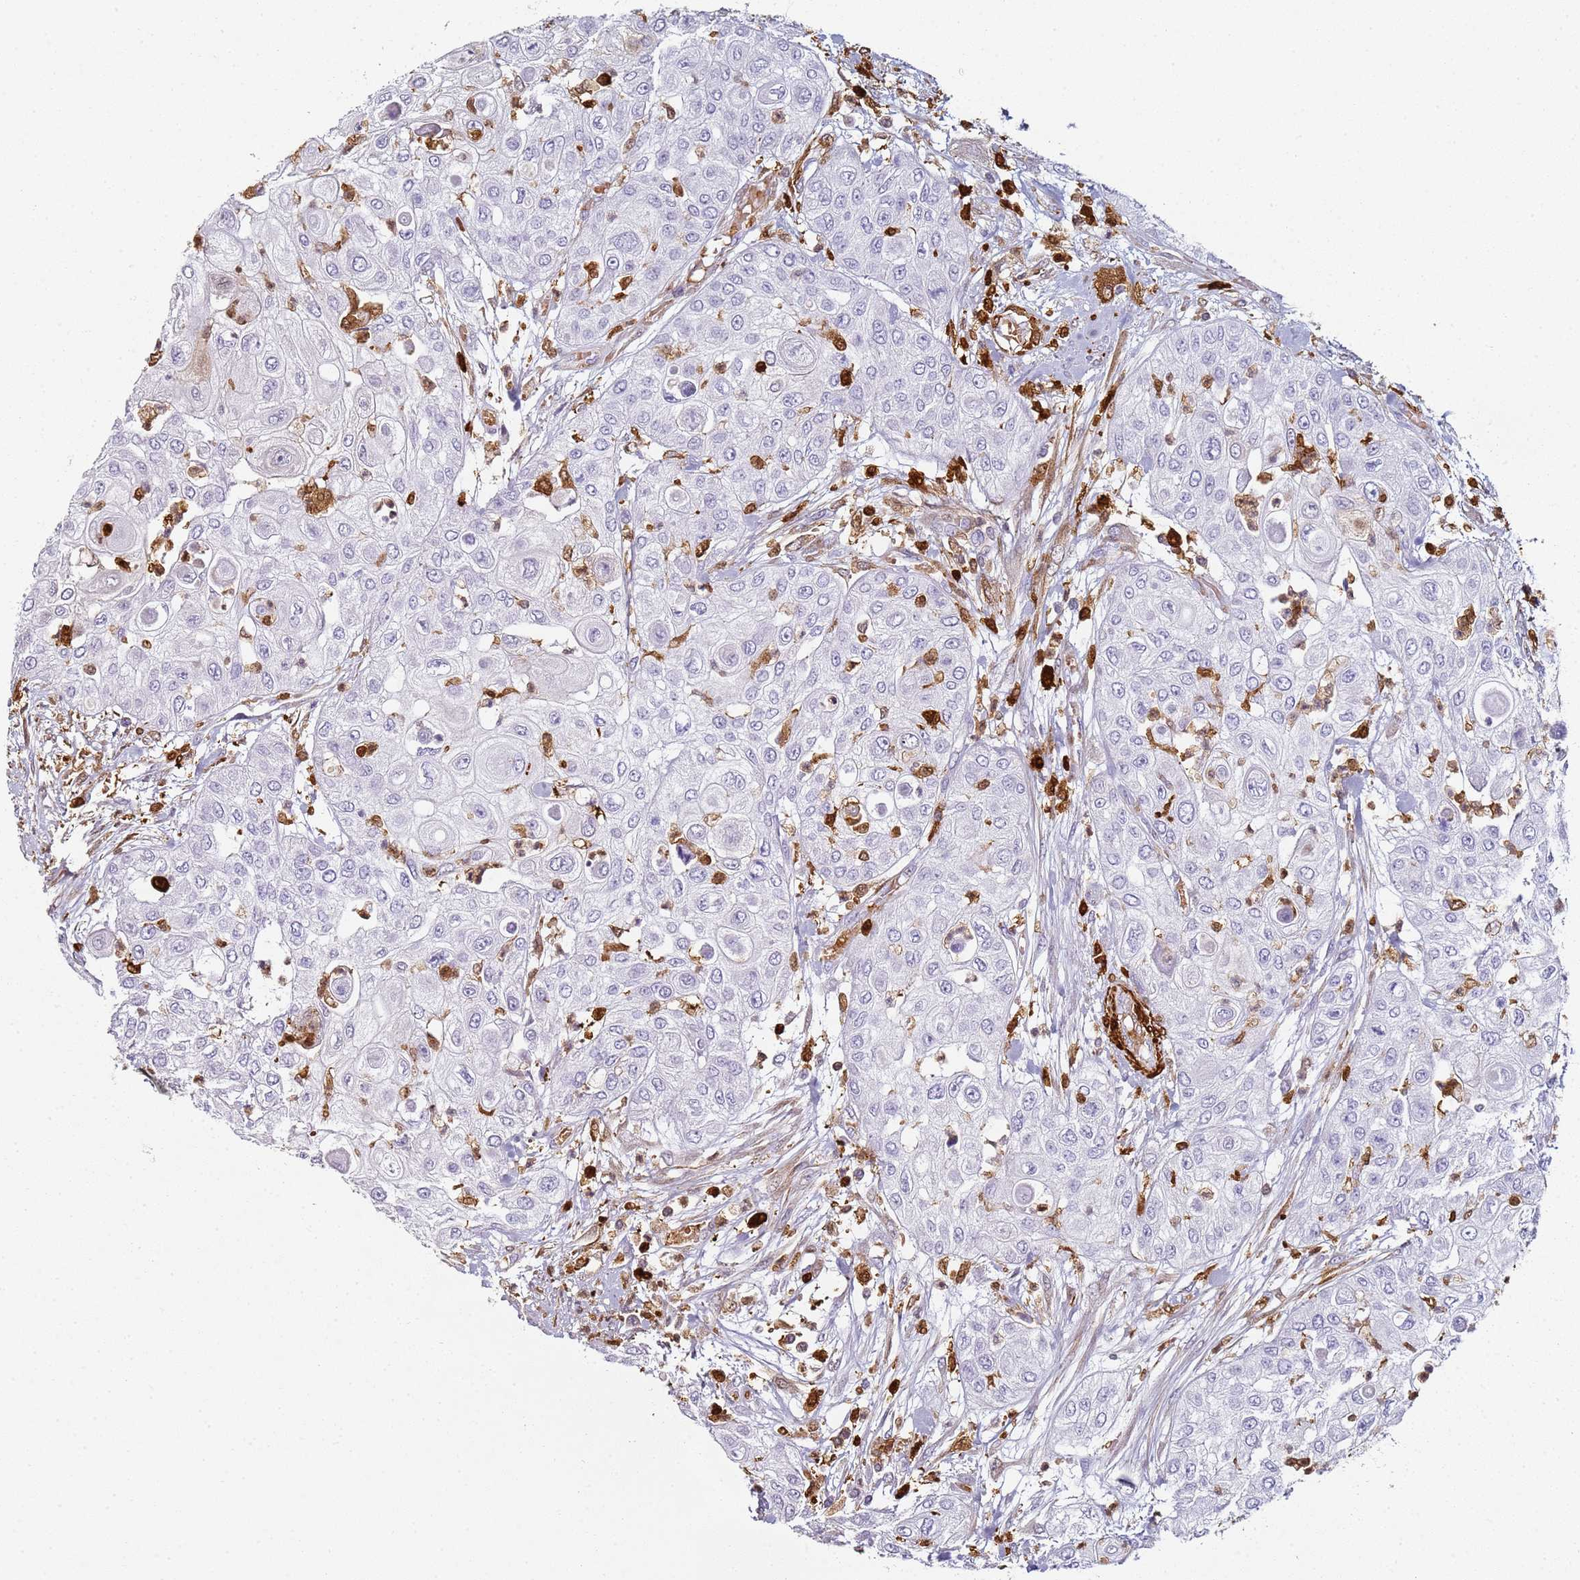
{"staining": {"intensity": "negative", "quantity": "none", "location": "none"}, "tissue": "urothelial cancer", "cell_type": "Tumor cells", "image_type": "cancer", "snomed": [{"axis": "morphology", "description": "Urothelial carcinoma, High grade"}, {"axis": "topography", "description": "Urinary bladder"}], "caption": "High power microscopy micrograph of an immunohistochemistry (IHC) photomicrograph of high-grade urothelial carcinoma, revealing no significant staining in tumor cells.", "gene": "S100A4", "patient": {"sex": "female", "age": 79}}